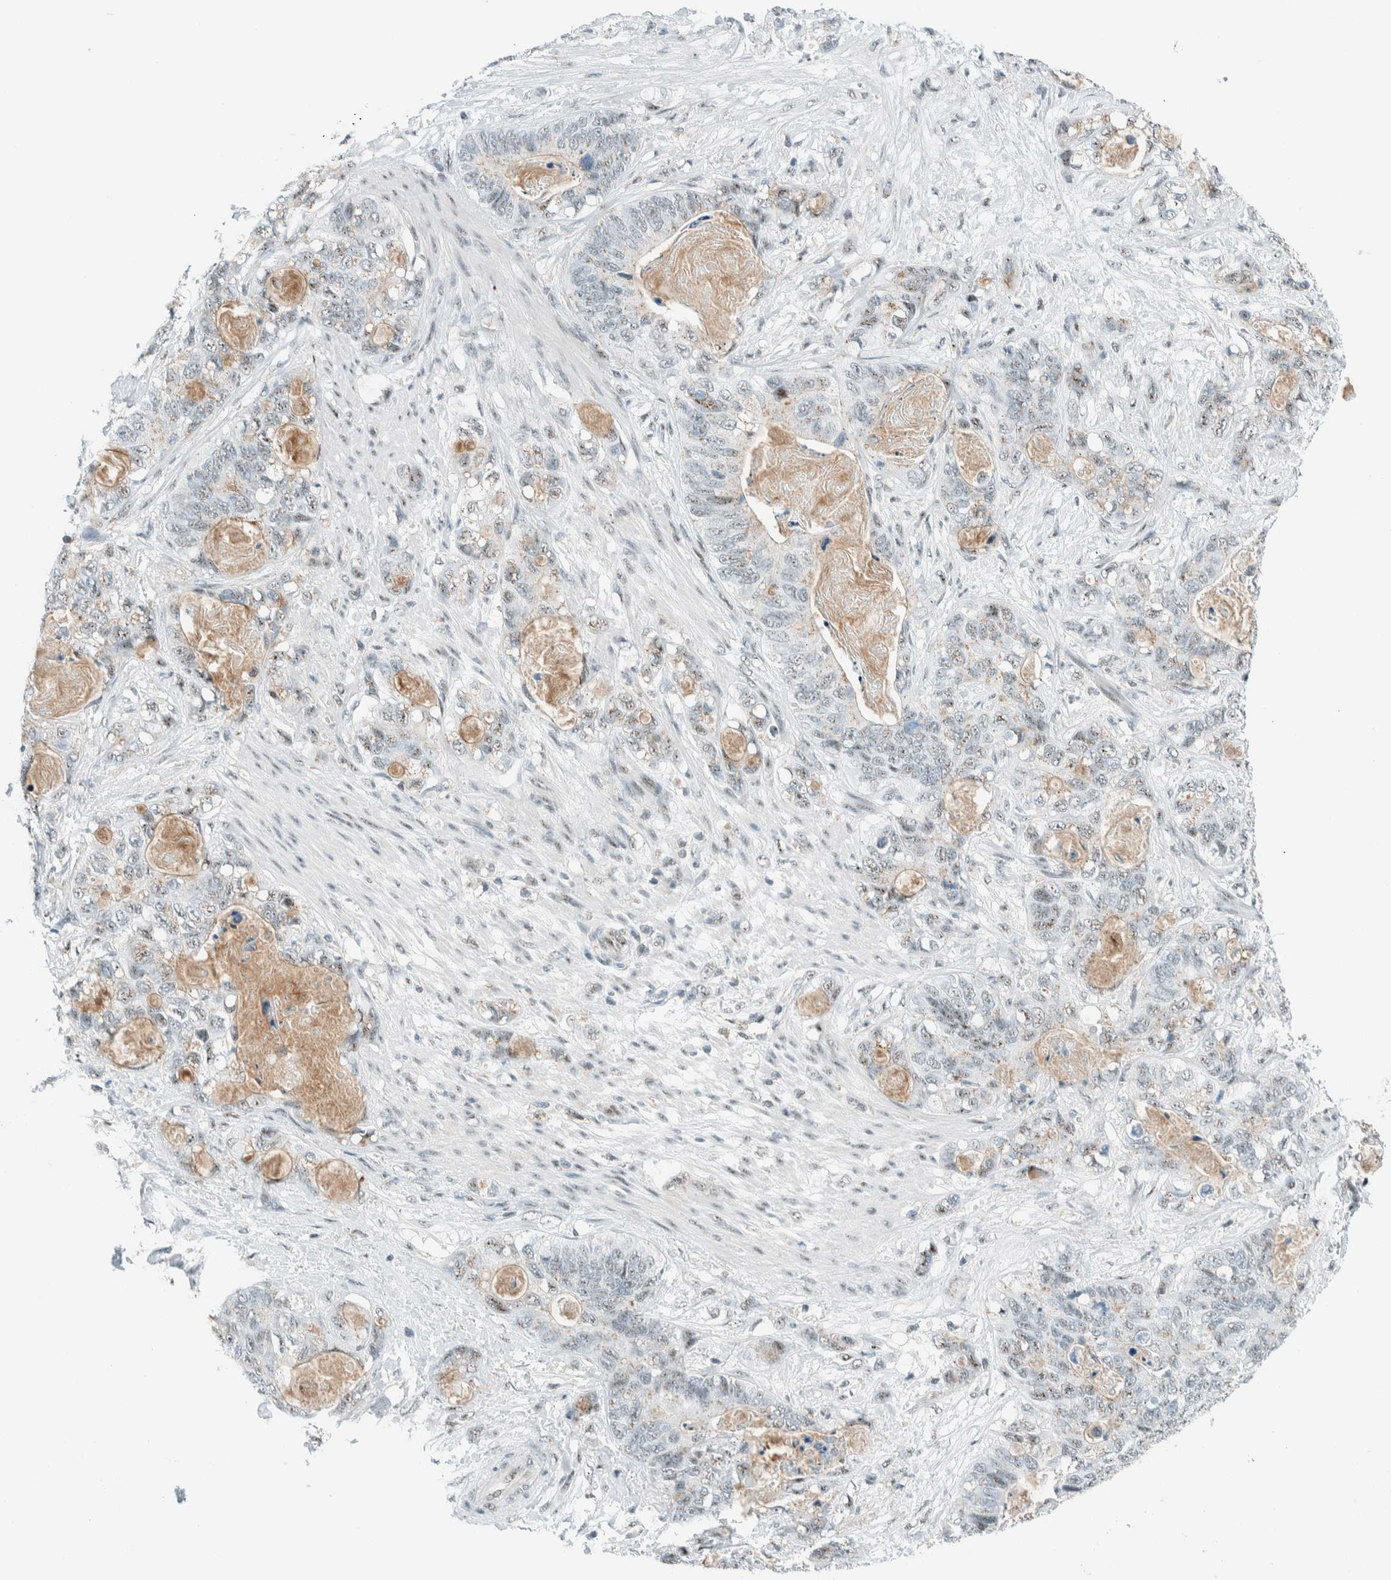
{"staining": {"intensity": "weak", "quantity": "<25%", "location": "nuclear"}, "tissue": "stomach cancer", "cell_type": "Tumor cells", "image_type": "cancer", "snomed": [{"axis": "morphology", "description": "Normal tissue, NOS"}, {"axis": "morphology", "description": "Adenocarcinoma, NOS"}, {"axis": "topography", "description": "Stomach"}], "caption": "Photomicrograph shows no protein staining in tumor cells of stomach cancer (adenocarcinoma) tissue. (Stains: DAB immunohistochemistry with hematoxylin counter stain, Microscopy: brightfield microscopy at high magnification).", "gene": "CYSRT1", "patient": {"sex": "female", "age": 89}}